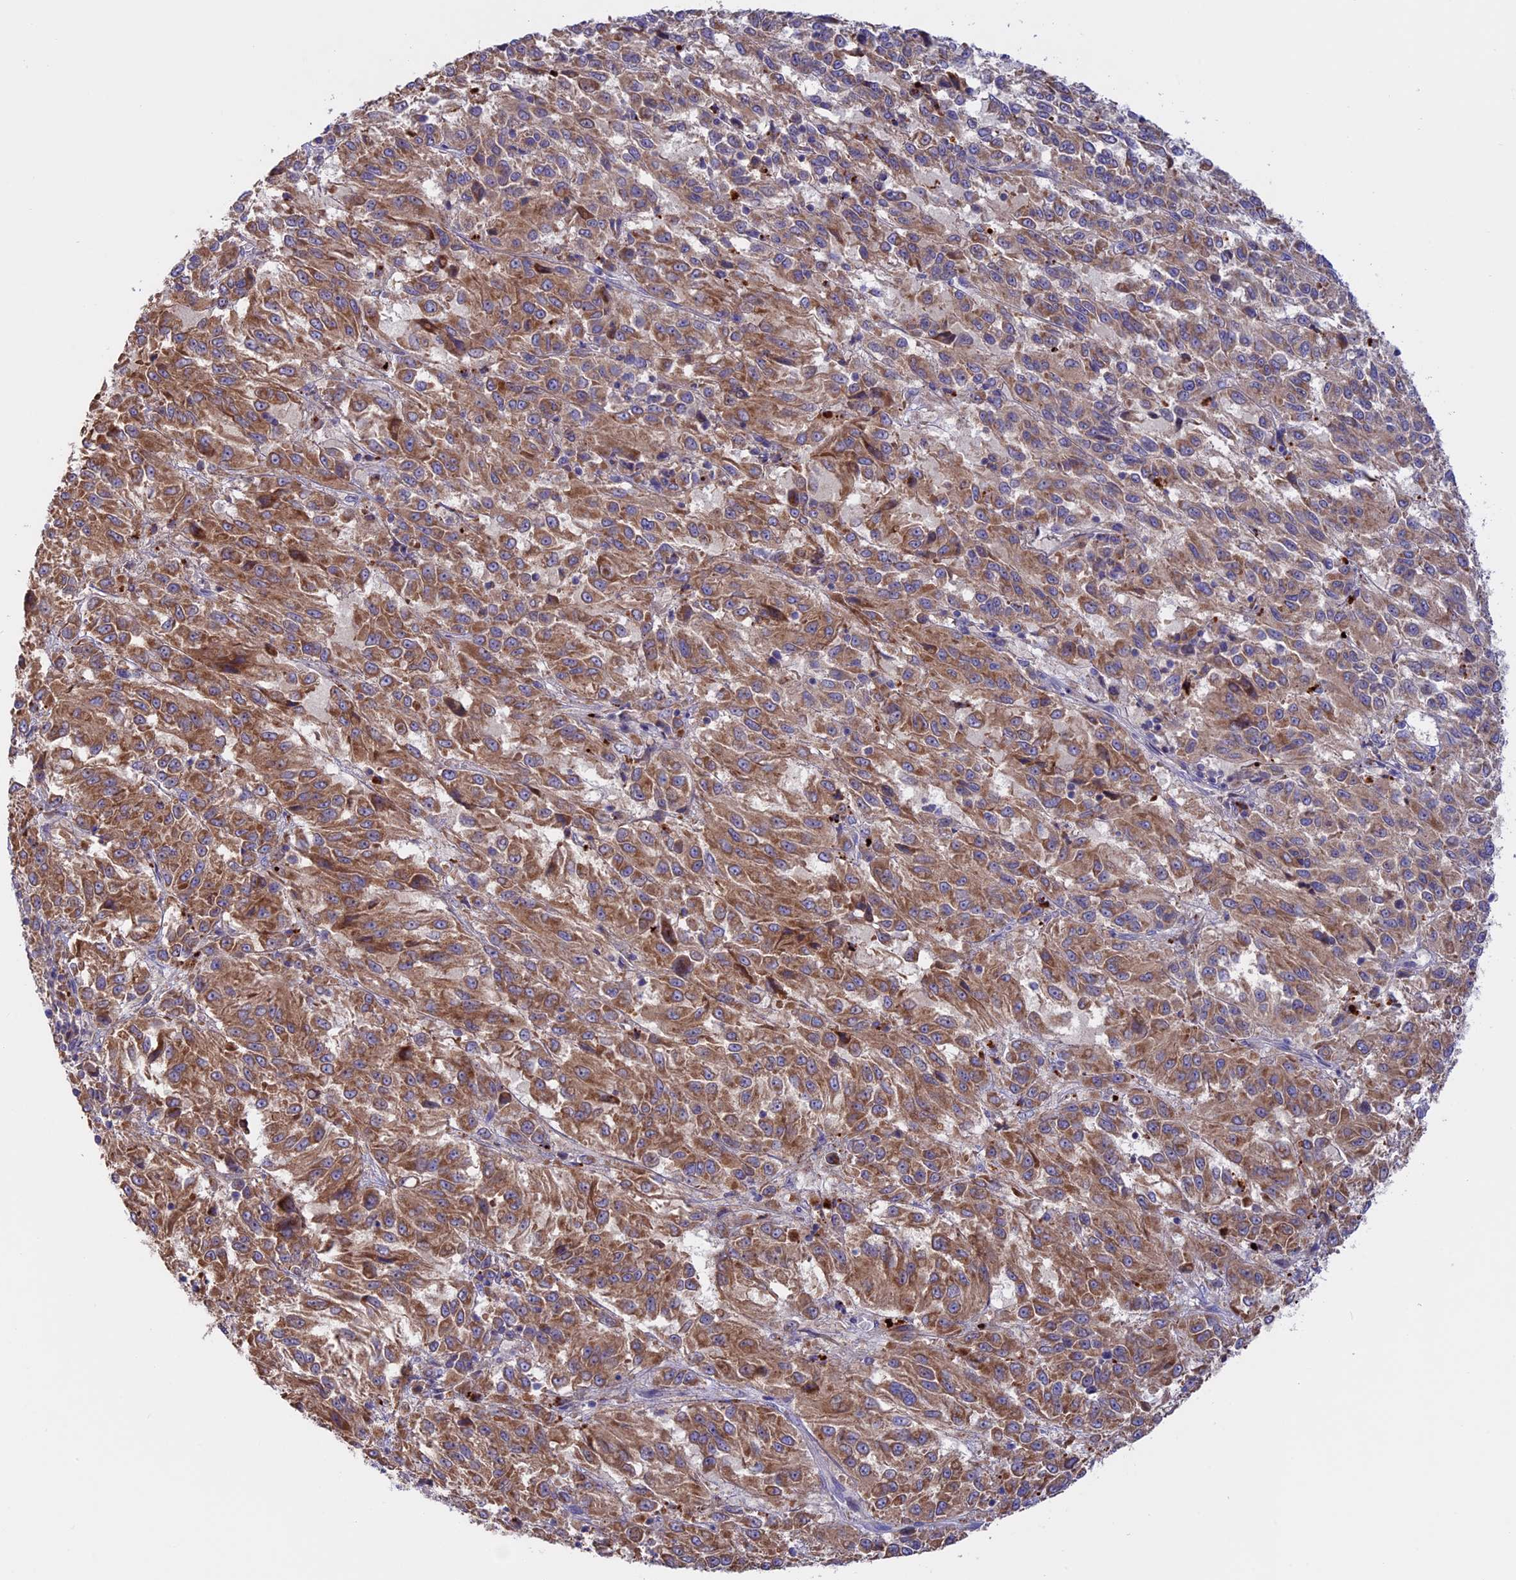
{"staining": {"intensity": "moderate", "quantity": ">75%", "location": "cytoplasmic/membranous"}, "tissue": "melanoma", "cell_type": "Tumor cells", "image_type": "cancer", "snomed": [{"axis": "morphology", "description": "Malignant melanoma, Metastatic site"}, {"axis": "topography", "description": "Lung"}], "caption": "A brown stain highlights moderate cytoplasmic/membranous staining of a protein in malignant melanoma (metastatic site) tumor cells.", "gene": "PTPN9", "patient": {"sex": "male", "age": 64}}